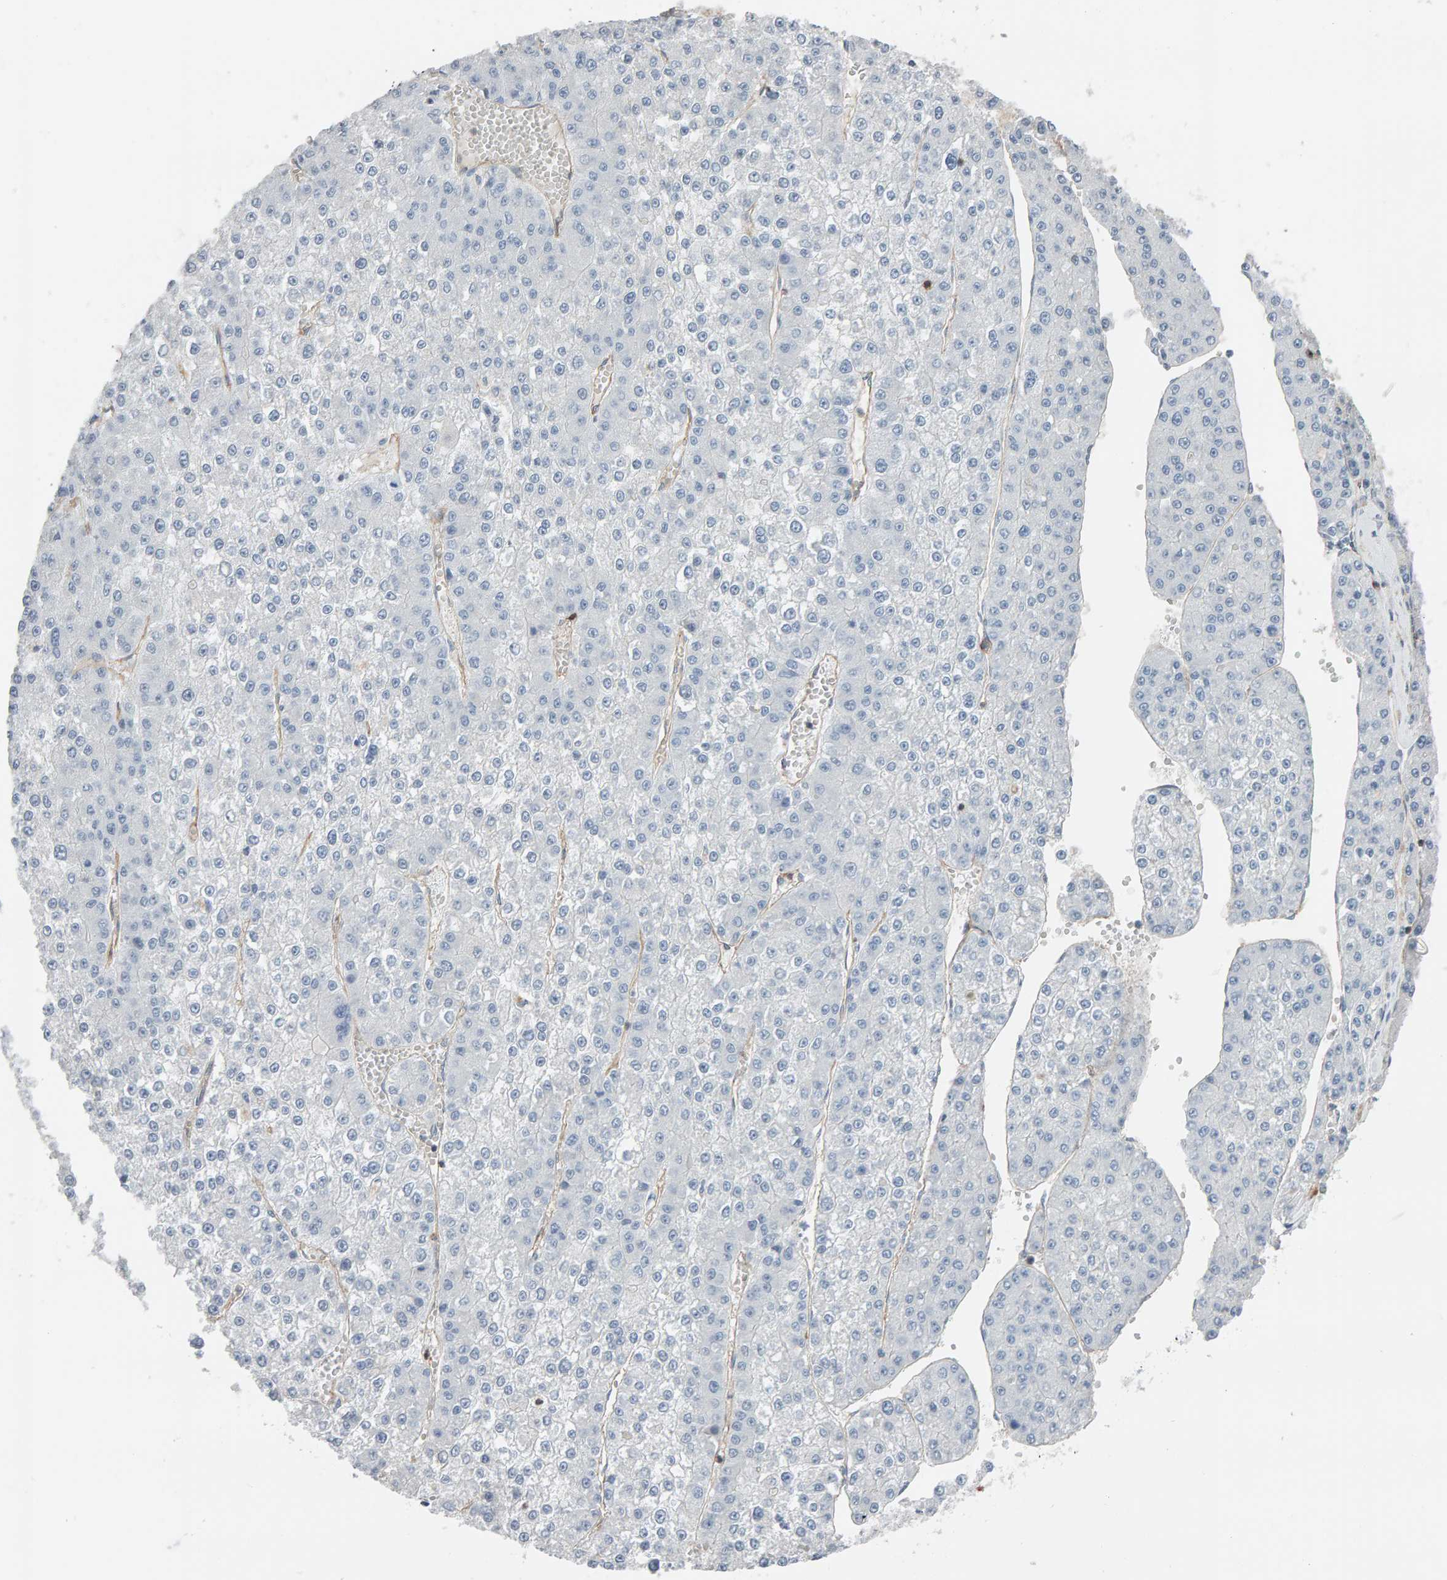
{"staining": {"intensity": "negative", "quantity": "none", "location": "none"}, "tissue": "liver cancer", "cell_type": "Tumor cells", "image_type": "cancer", "snomed": [{"axis": "morphology", "description": "Carcinoma, Hepatocellular, NOS"}, {"axis": "topography", "description": "Liver"}], "caption": "IHC micrograph of neoplastic tissue: human hepatocellular carcinoma (liver) stained with DAB demonstrates no significant protein staining in tumor cells. Brightfield microscopy of IHC stained with DAB (3,3'-diaminobenzidine) (brown) and hematoxylin (blue), captured at high magnification.", "gene": "FYN", "patient": {"sex": "female", "age": 73}}